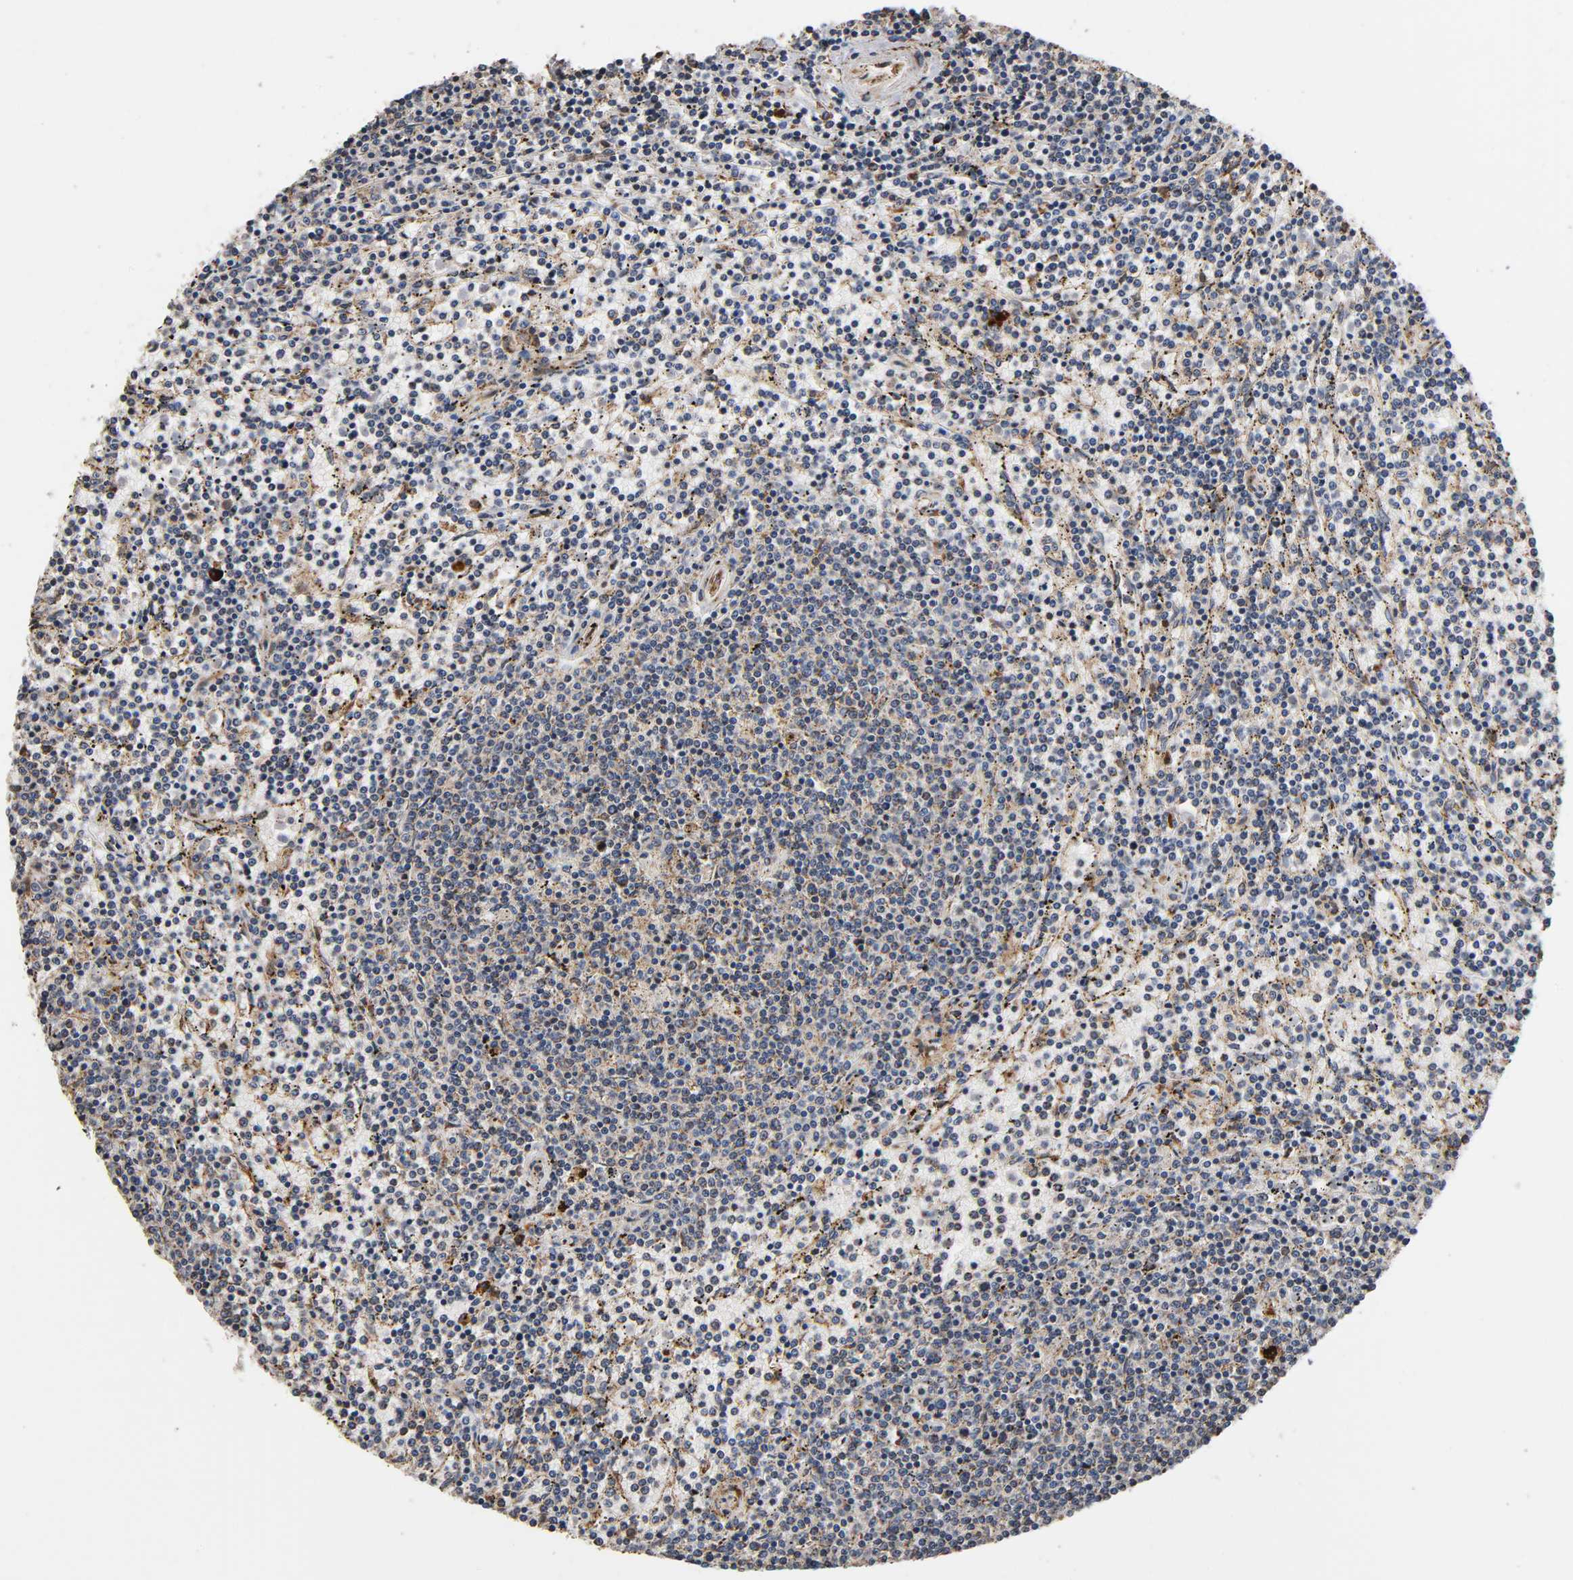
{"staining": {"intensity": "weak", "quantity": "25%-75%", "location": "cytoplasmic/membranous"}, "tissue": "lymphoma", "cell_type": "Tumor cells", "image_type": "cancer", "snomed": [{"axis": "morphology", "description": "Malignant lymphoma, non-Hodgkin's type, Low grade"}, {"axis": "topography", "description": "Spleen"}], "caption": "Immunohistochemical staining of human low-grade malignant lymphoma, non-Hodgkin's type exhibits weak cytoplasmic/membranous protein staining in approximately 25%-75% of tumor cells.", "gene": "MAP3K1", "patient": {"sex": "female", "age": 50}}